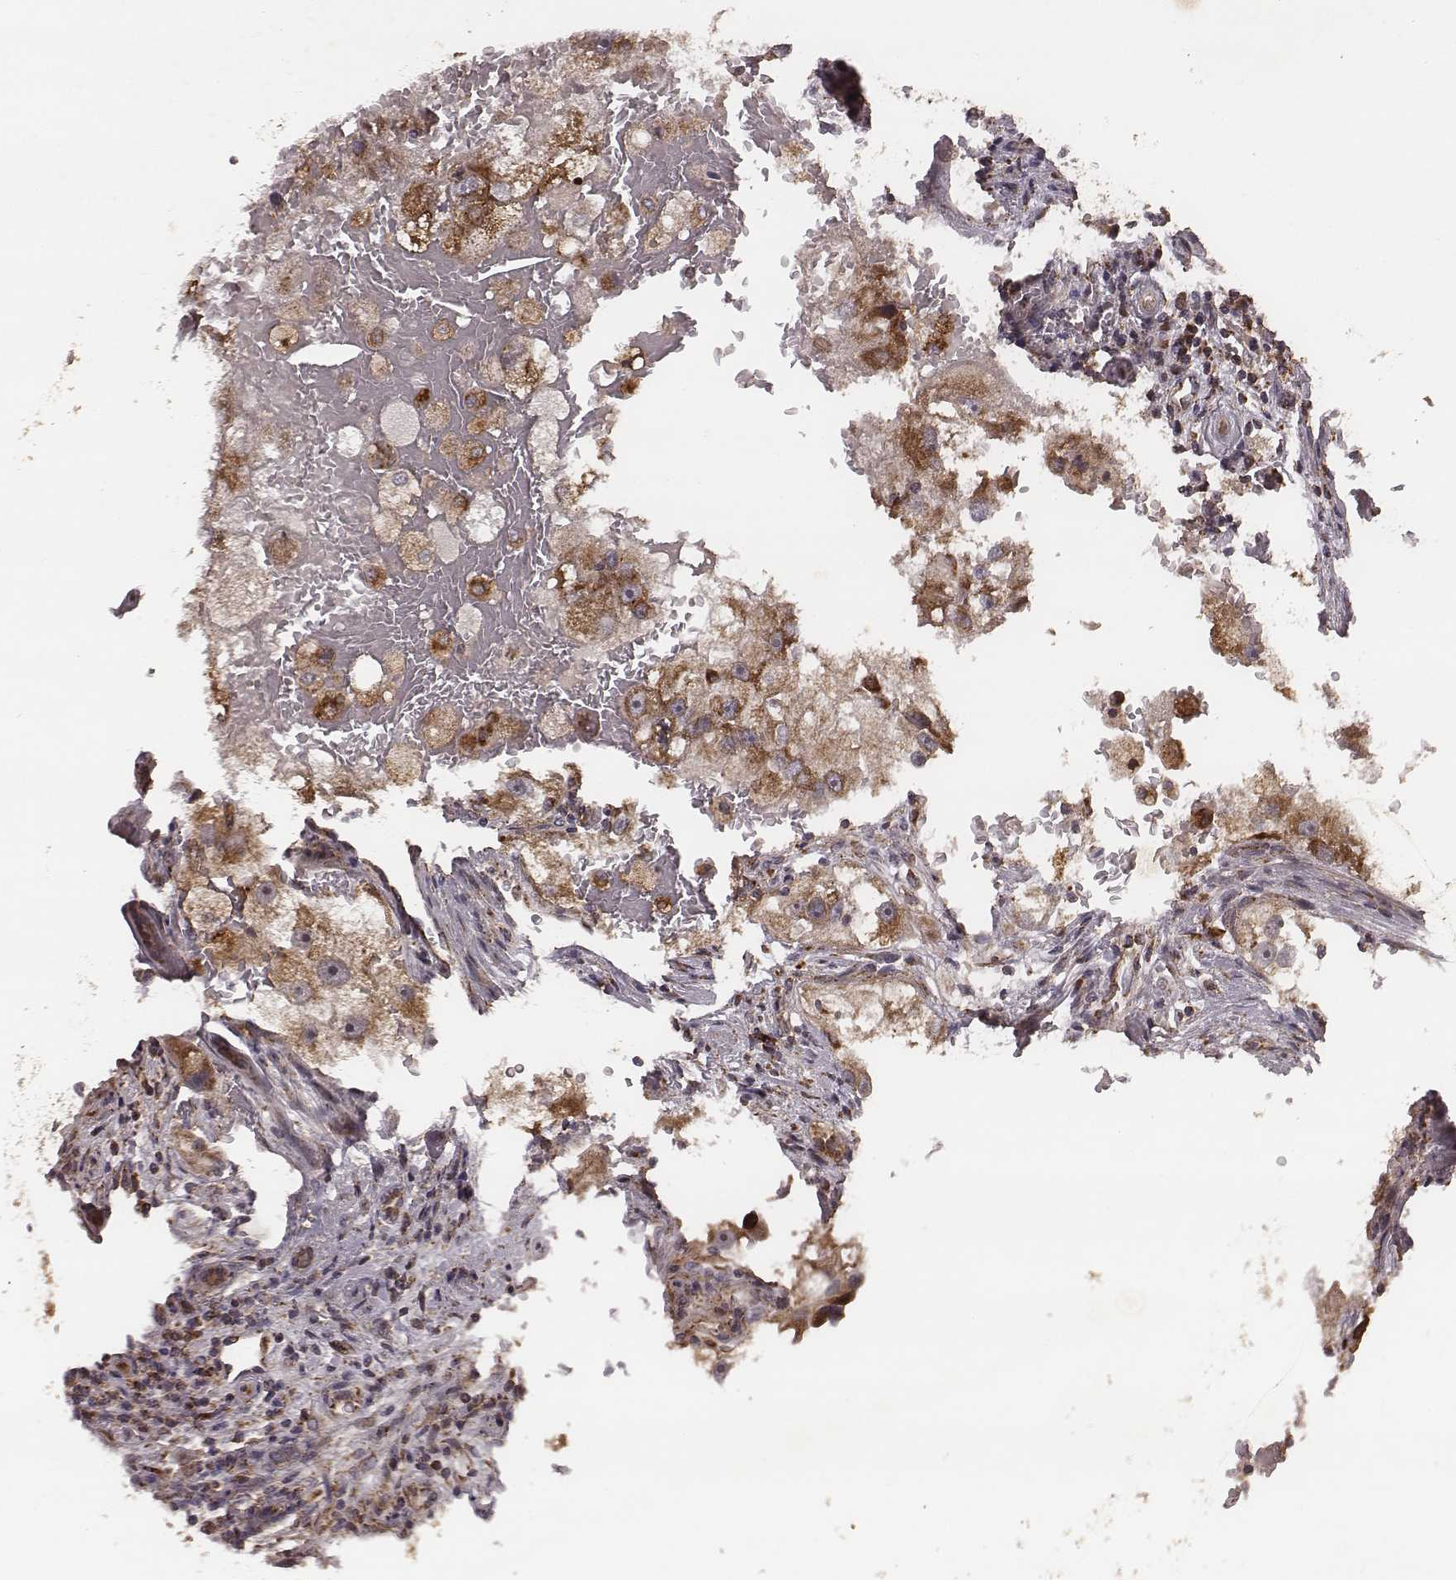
{"staining": {"intensity": "moderate", "quantity": "25%-75%", "location": "cytoplasmic/membranous"}, "tissue": "renal cancer", "cell_type": "Tumor cells", "image_type": "cancer", "snomed": [{"axis": "morphology", "description": "Adenocarcinoma, NOS"}, {"axis": "topography", "description": "Kidney"}], "caption": "The micrograph displays immunohistochemical staining of renal cancer. There is moderate cytoplasmic/membranous positivity is appreciated in about 25%-75% of tumor cells. (Brightfield microscopy of DAB IHC at high magnification).", "gene": "ZDHHC21", "patient": {"sex": "male", "age": 63}}